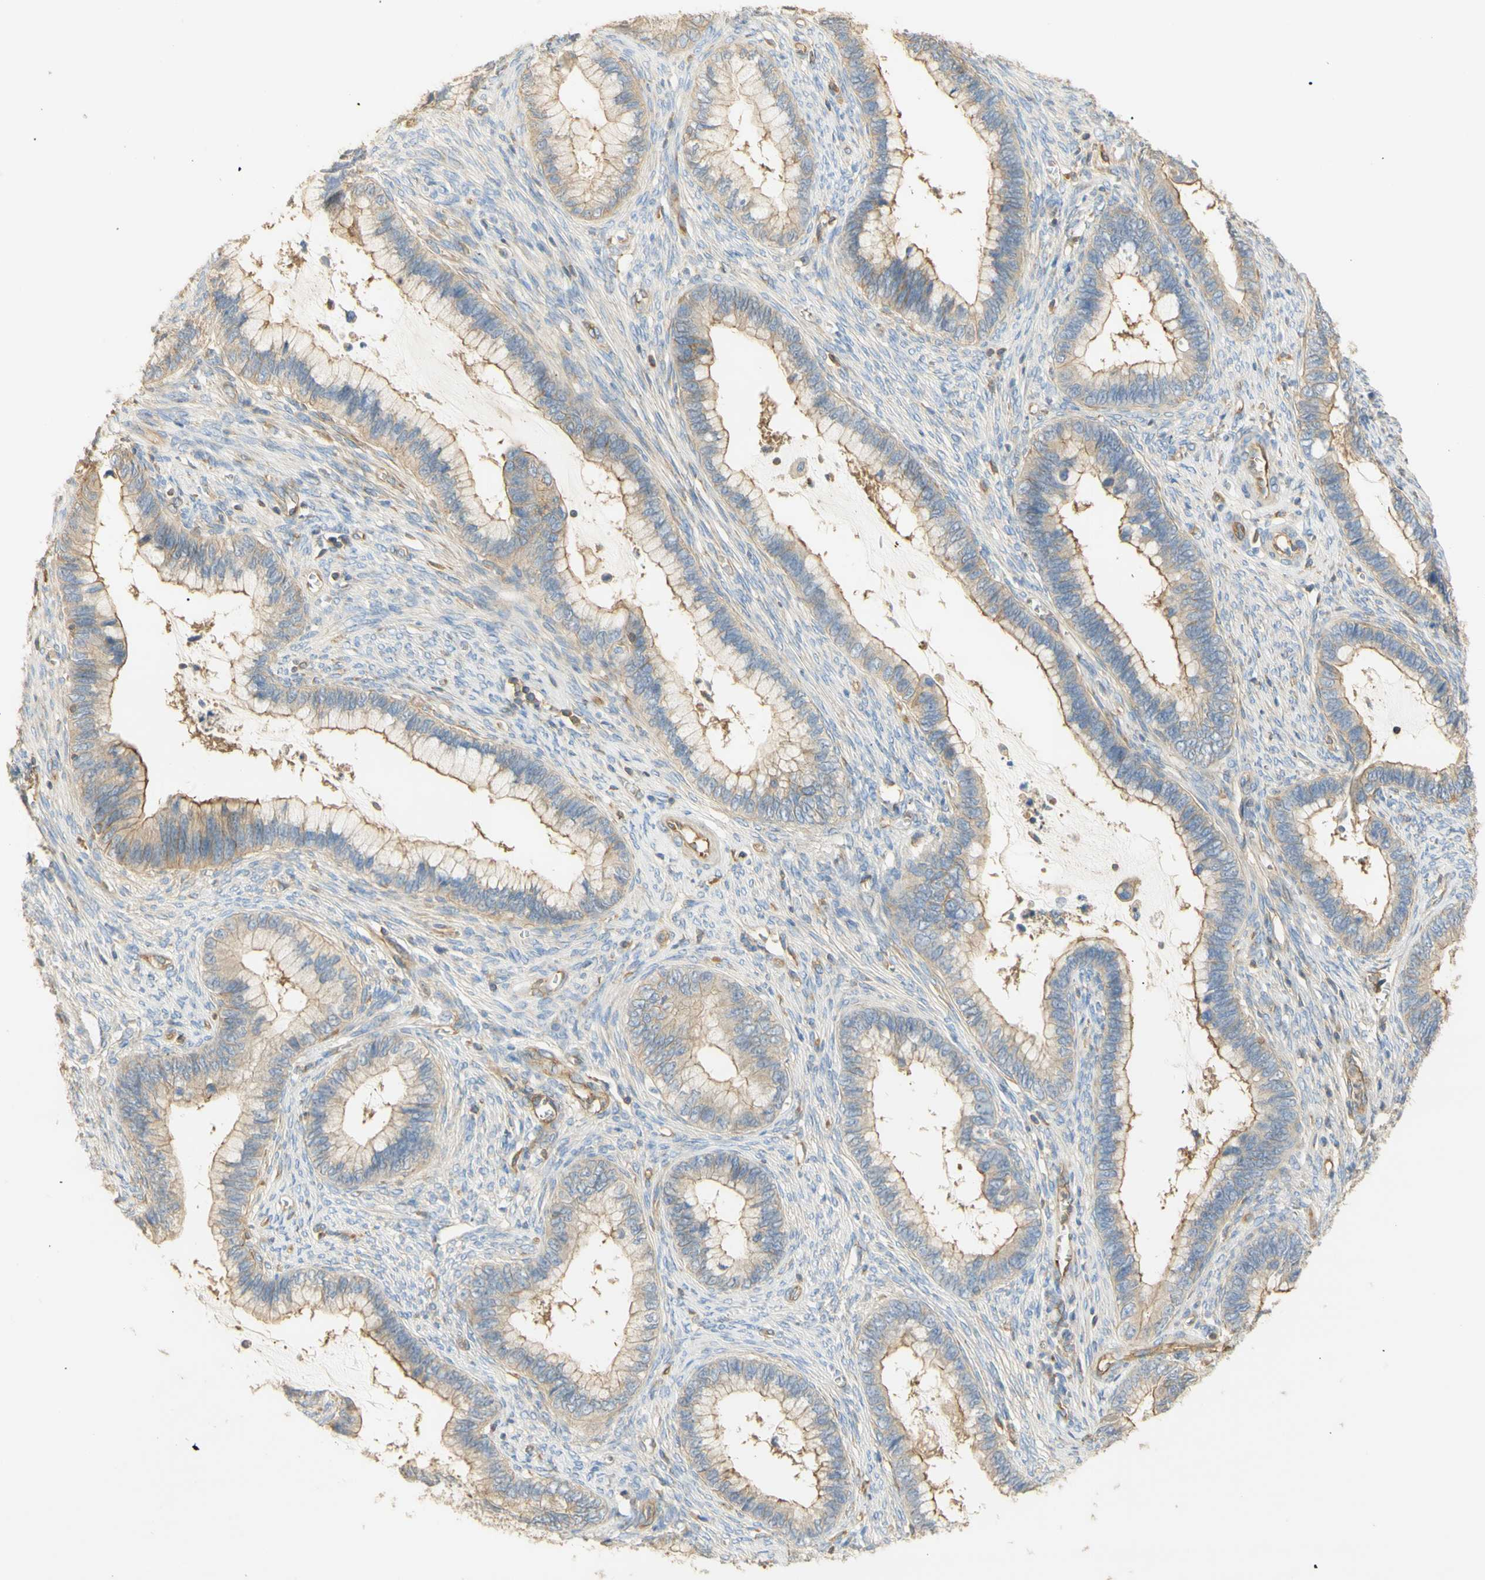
{"staining": {"intensity": "moderate", "quantity": "25%-75%", "location": "cytoplasmic/membranous"}, "tissue": "cervical cancer", "cell_type": "Tumor cells", "image_type": "cancer", "snomed": [{"axis": "morphology", "description": "Adenocarcinoma, NOS"}, {"axis": "topography", "description": "Cervix"}], "caption": "Protein expression analysis of human adenocarcinoma (cervical) reveals moderate cytoplasmic/membranous positivity in approximately 25%-75% of tumor cells. (Stains: DAB in brown, nuclei in blue, Microscopy: brightfield microscopy at high magnification).", "gene": "KCNE4", "patient": {"sex": "female", "age": 44}}